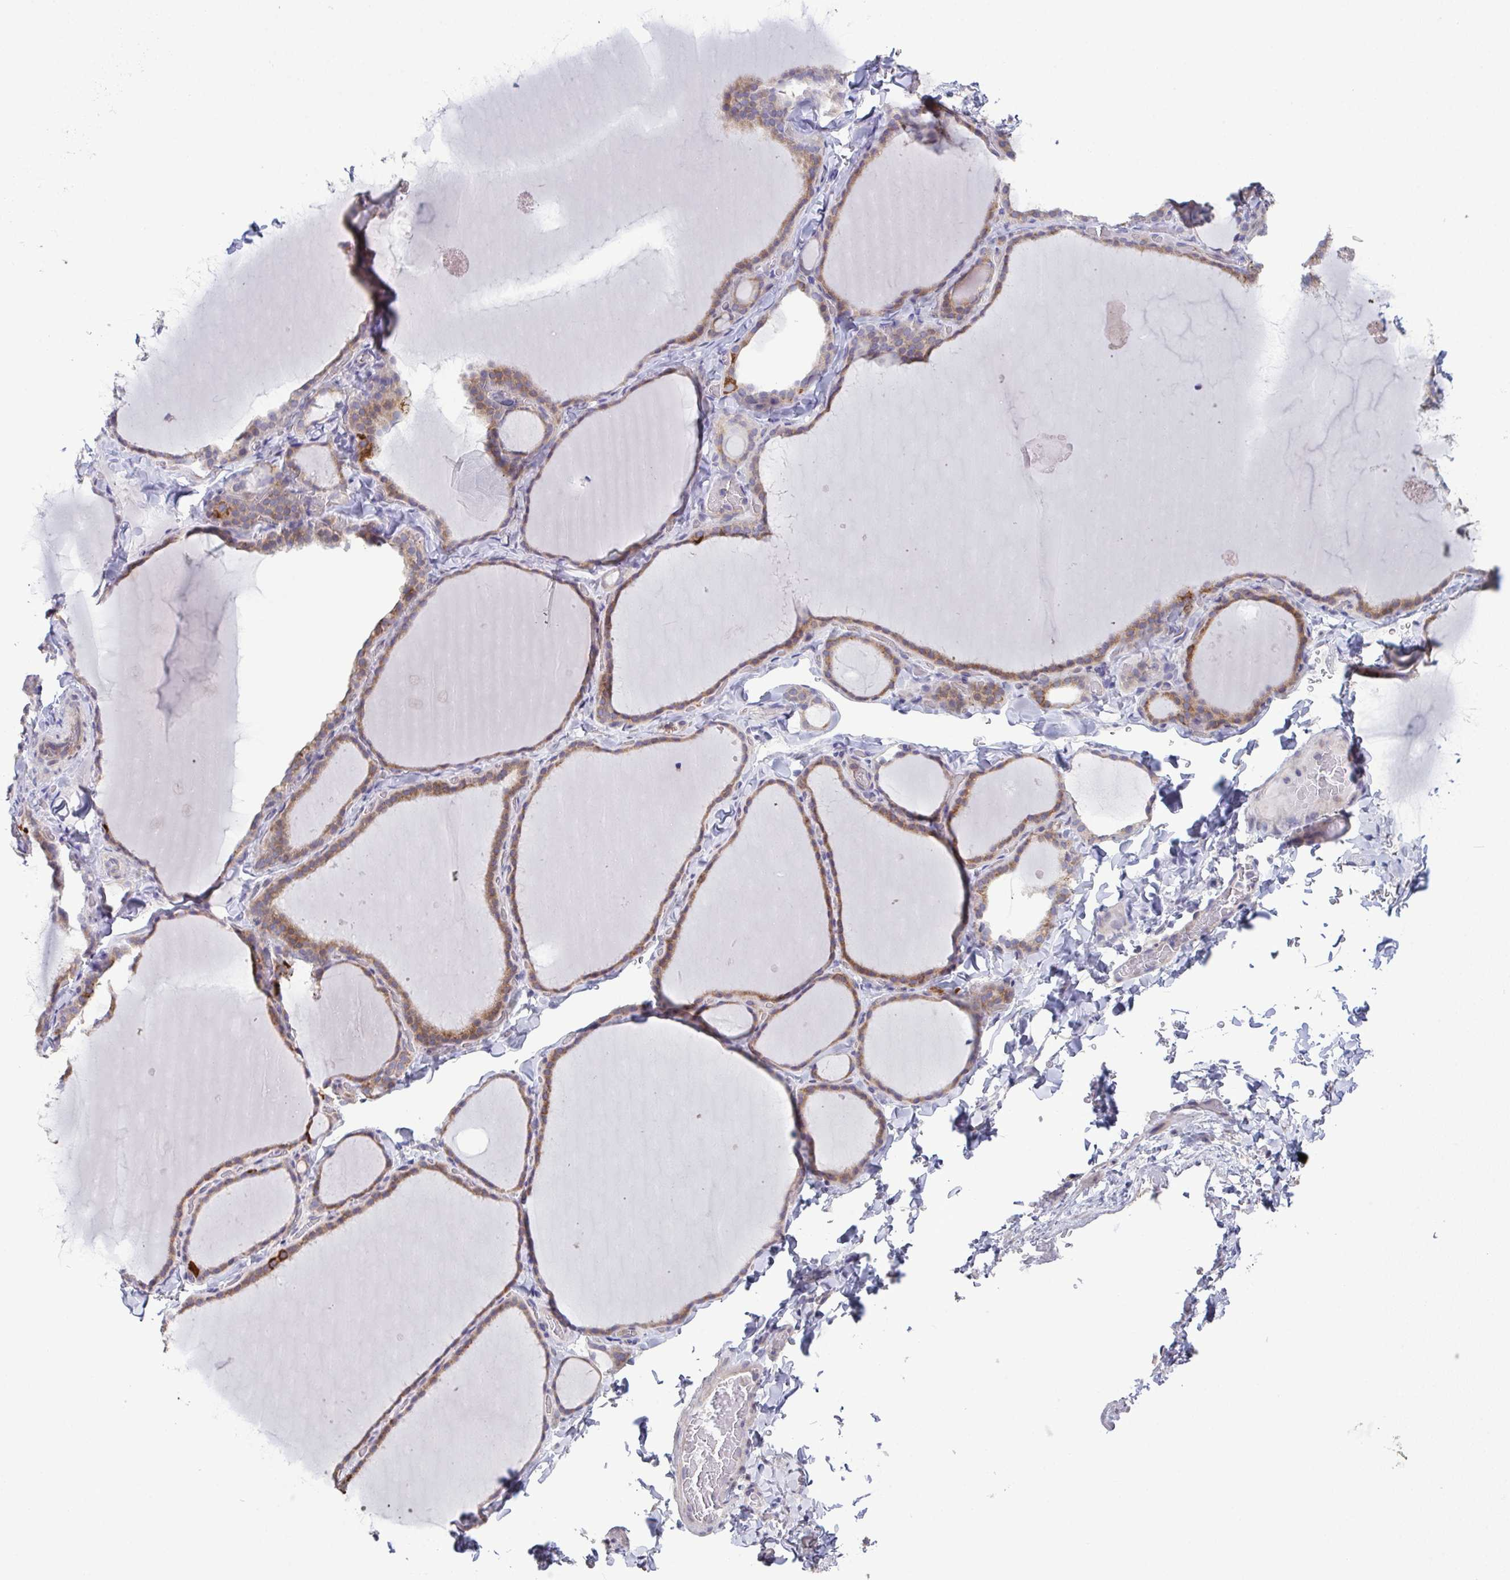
{"staining": {"intensity": "moderate", "quantity": "25%-75%", "location": "cytoplasmic/membranous"}, "tissue": "thyroid gland", "cell_type": "Glandular cells", "image_type": "normal", "snomed": [{"axis": "morphology", "description": "Normal tissue, NOS"}, {"axis": "topography", "description": "Thyroid gland"}], "caption": "Immunohistochemistry (IHC) of unremarkable human thyroid gland displays medium levels of moderate cytoplasmic/membranous staining in approximately 25%-75% of glandular cells. (IHC, brightfield microscopy, high magnification).", "gene": "GLDC", "patient": {"sex": "female", "age": 22}}